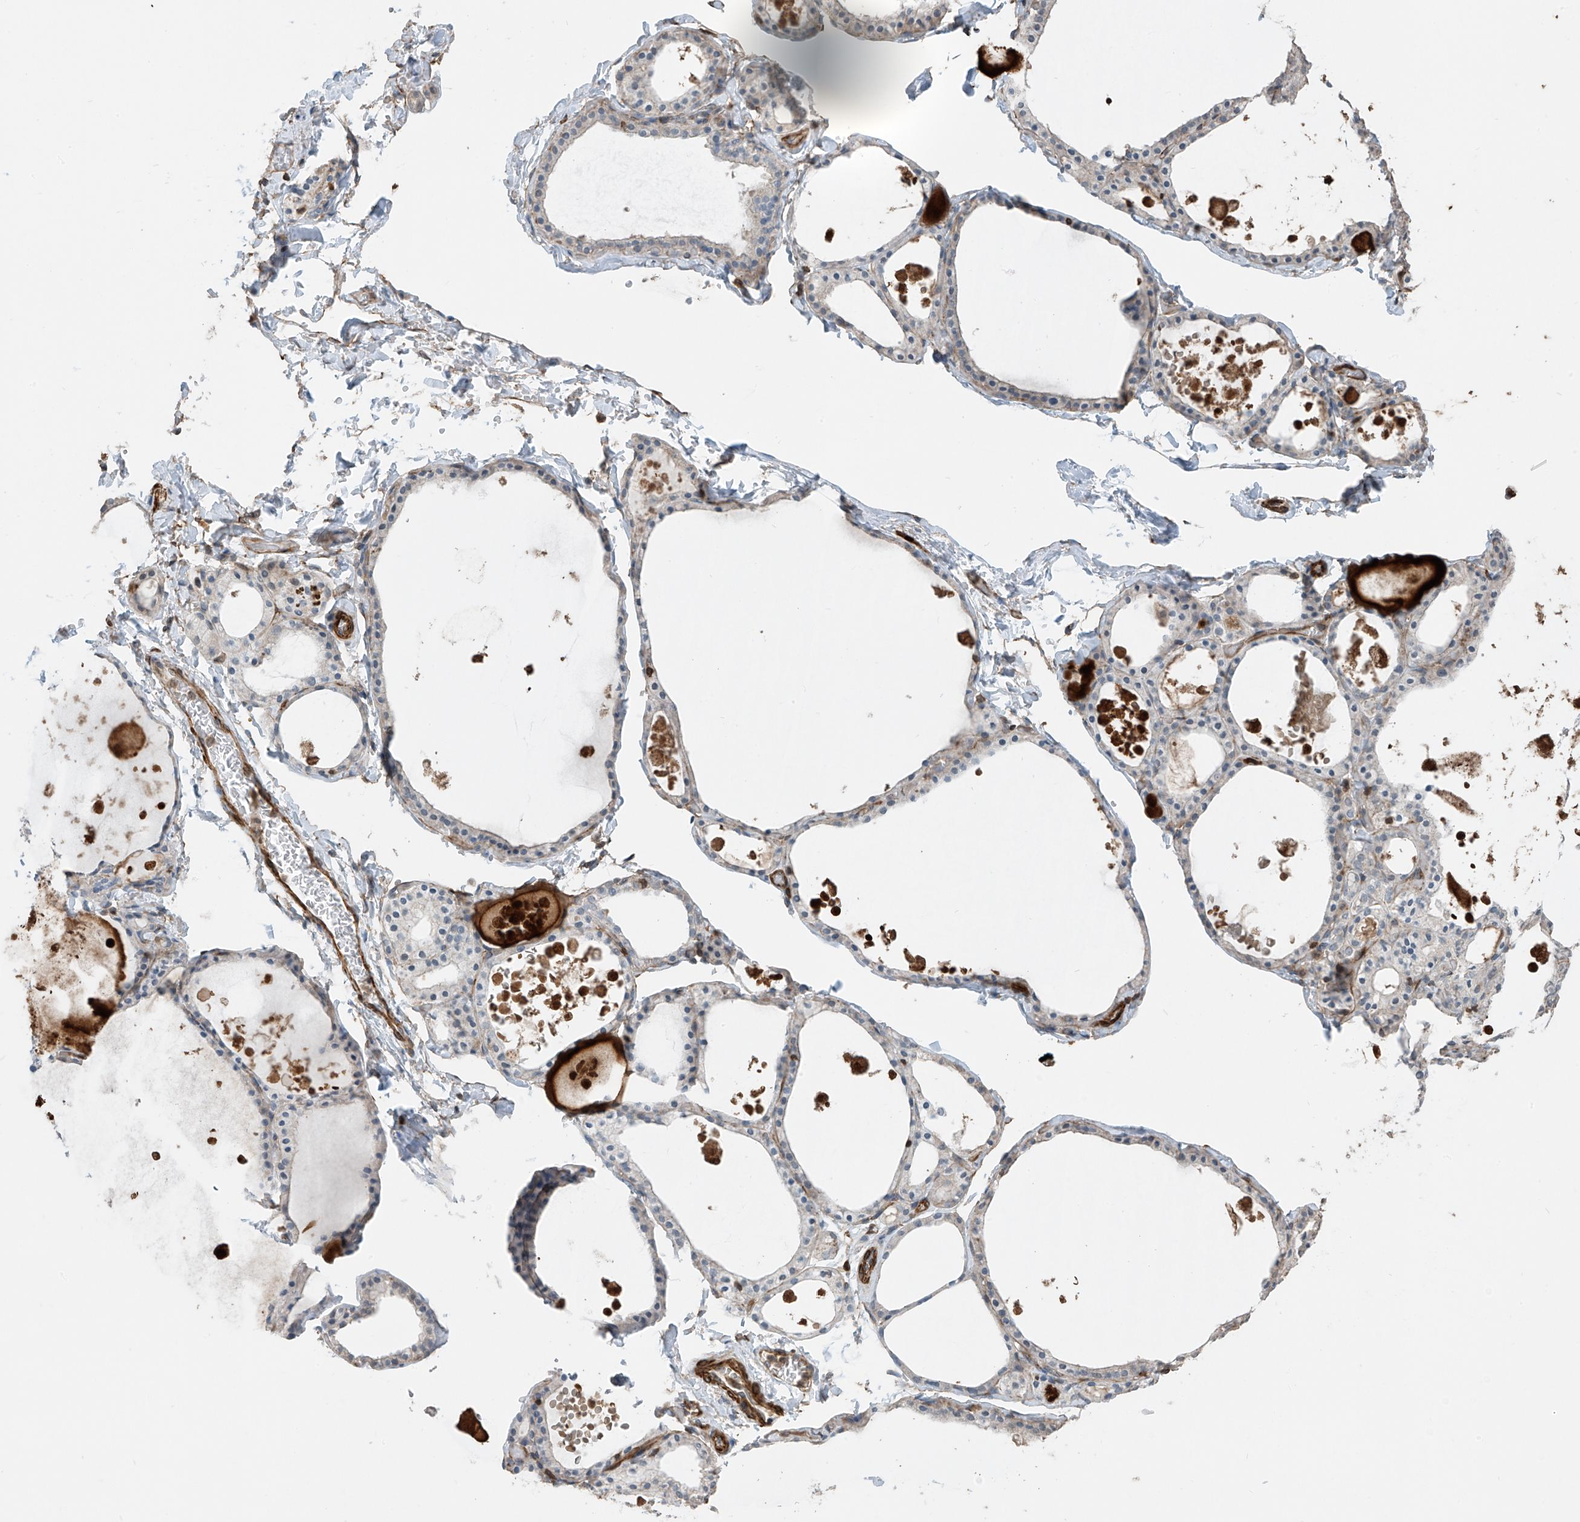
{"staining": {"intensity": "weak", "quantity": "<25%", "location": "cytoplasmic/membranous"}, "tissue": "thyroid gland", "cell_type": "Glandular cells", "image_type": "normal", "snomed": [{"axis": "morphology", "description": "Normal tissue, NOS"}, {"axis": "topography", "description": "Thyroid gland"}], "caption": "Protein analysis of unremarkable thyroid gland shows no significant positivity in glandular cells.", "gene": "SH3BGRL3", "patient": {"sex": "male", "age": 56}}